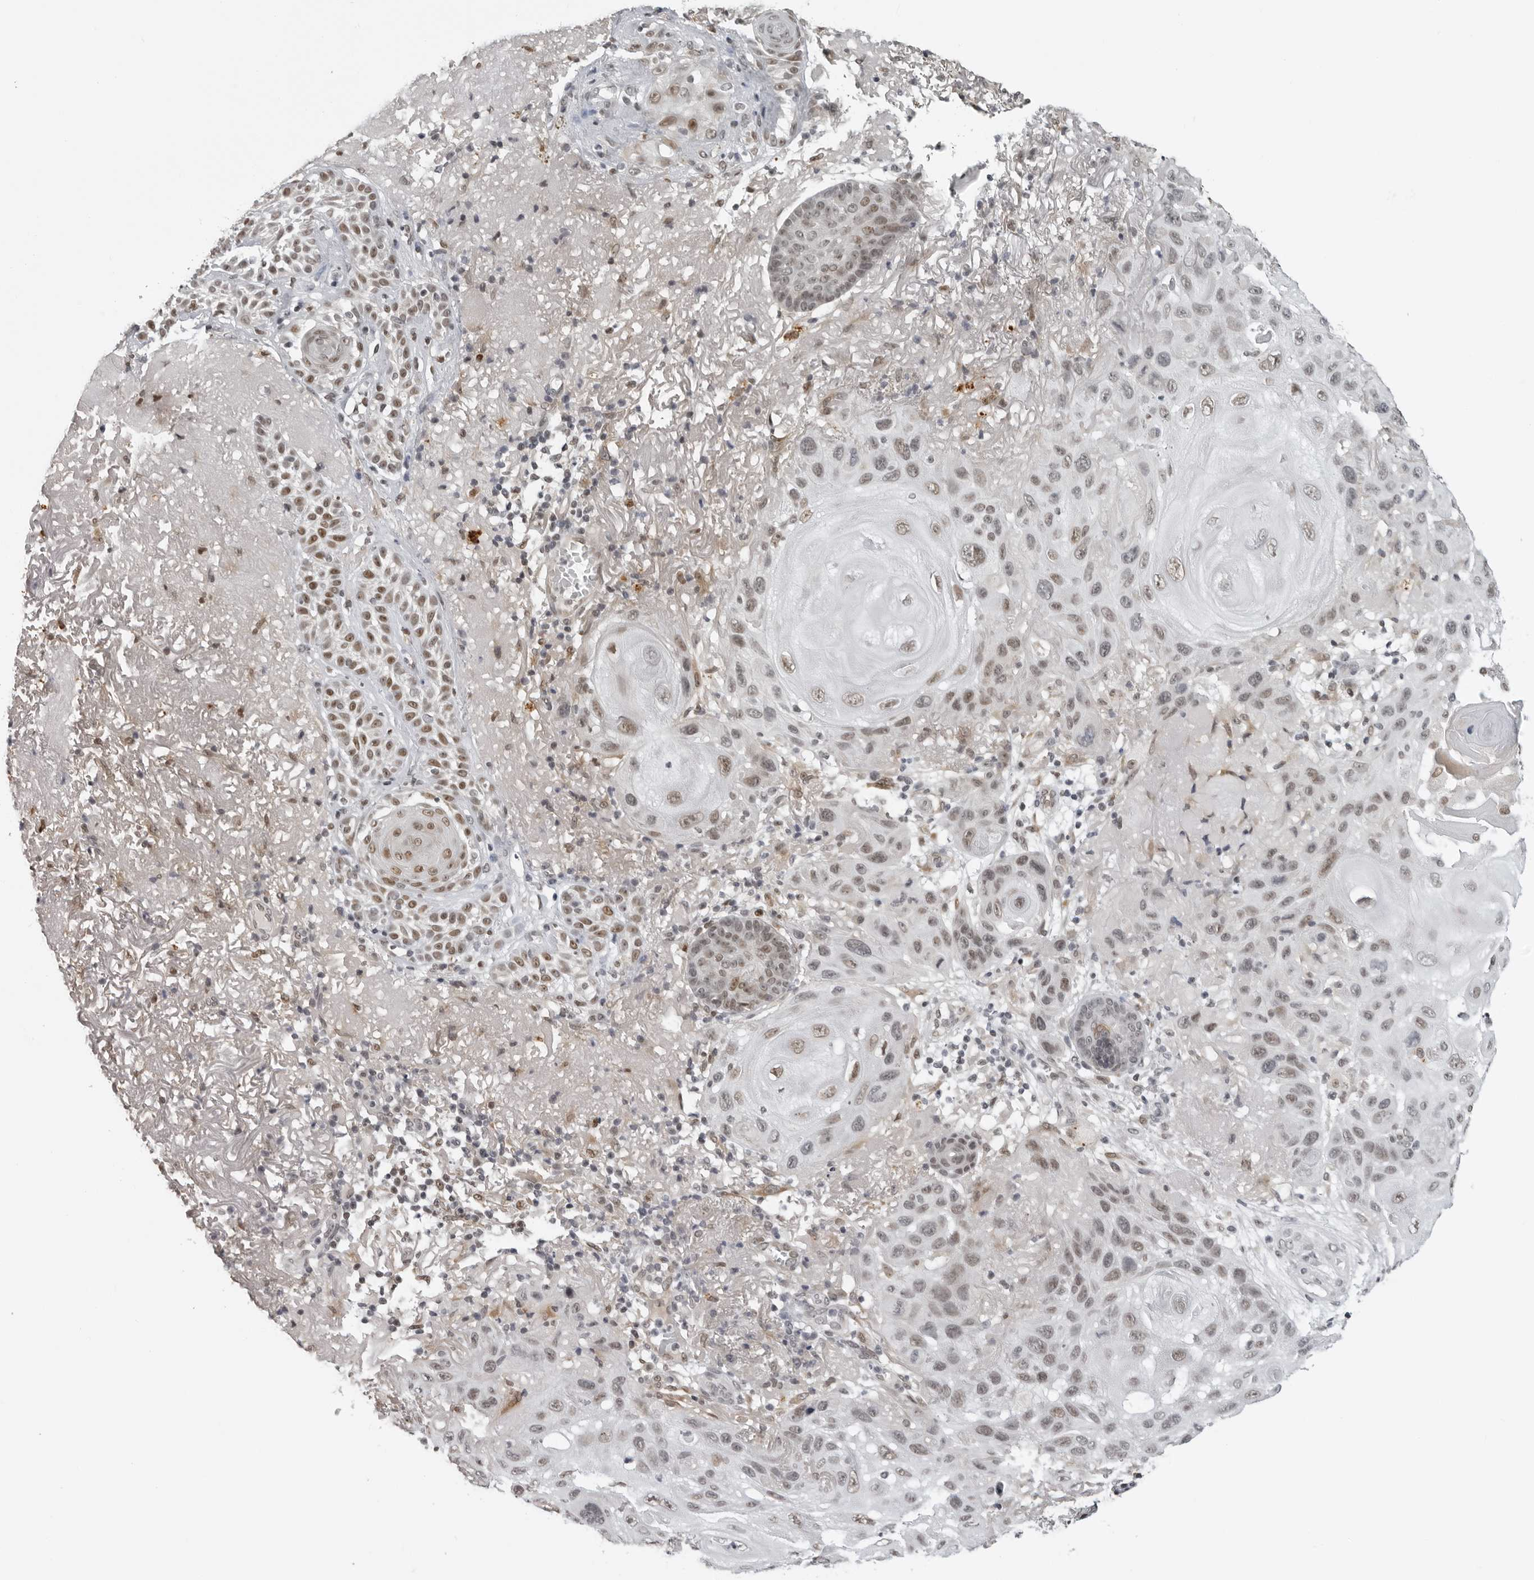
{"staining": {"intensity": "moderate", "quantity": ">75%", "location": "nuclear"}, "tissue": "skin cancer", "cell_type": "Tumor cells", "image_type": "cancer", "snomed": [{"axis": "morphology", "description": "Normal tissue, NOS"}, {"axis": "morphology", "description": "Squamous cell carcinoma, NOS"}, {"axis": "topography", "description": "Skin"}], "caption": "An immunohistochemistry (IHC) photomicrograph of tumor tissue is shown. Protein staining in brown highlights moderate nuclear positivity in squamous cell carcinoma (skin) within tumor cells.", "gene": "MAF", "patient": {"sex": "female", "age": 96}}